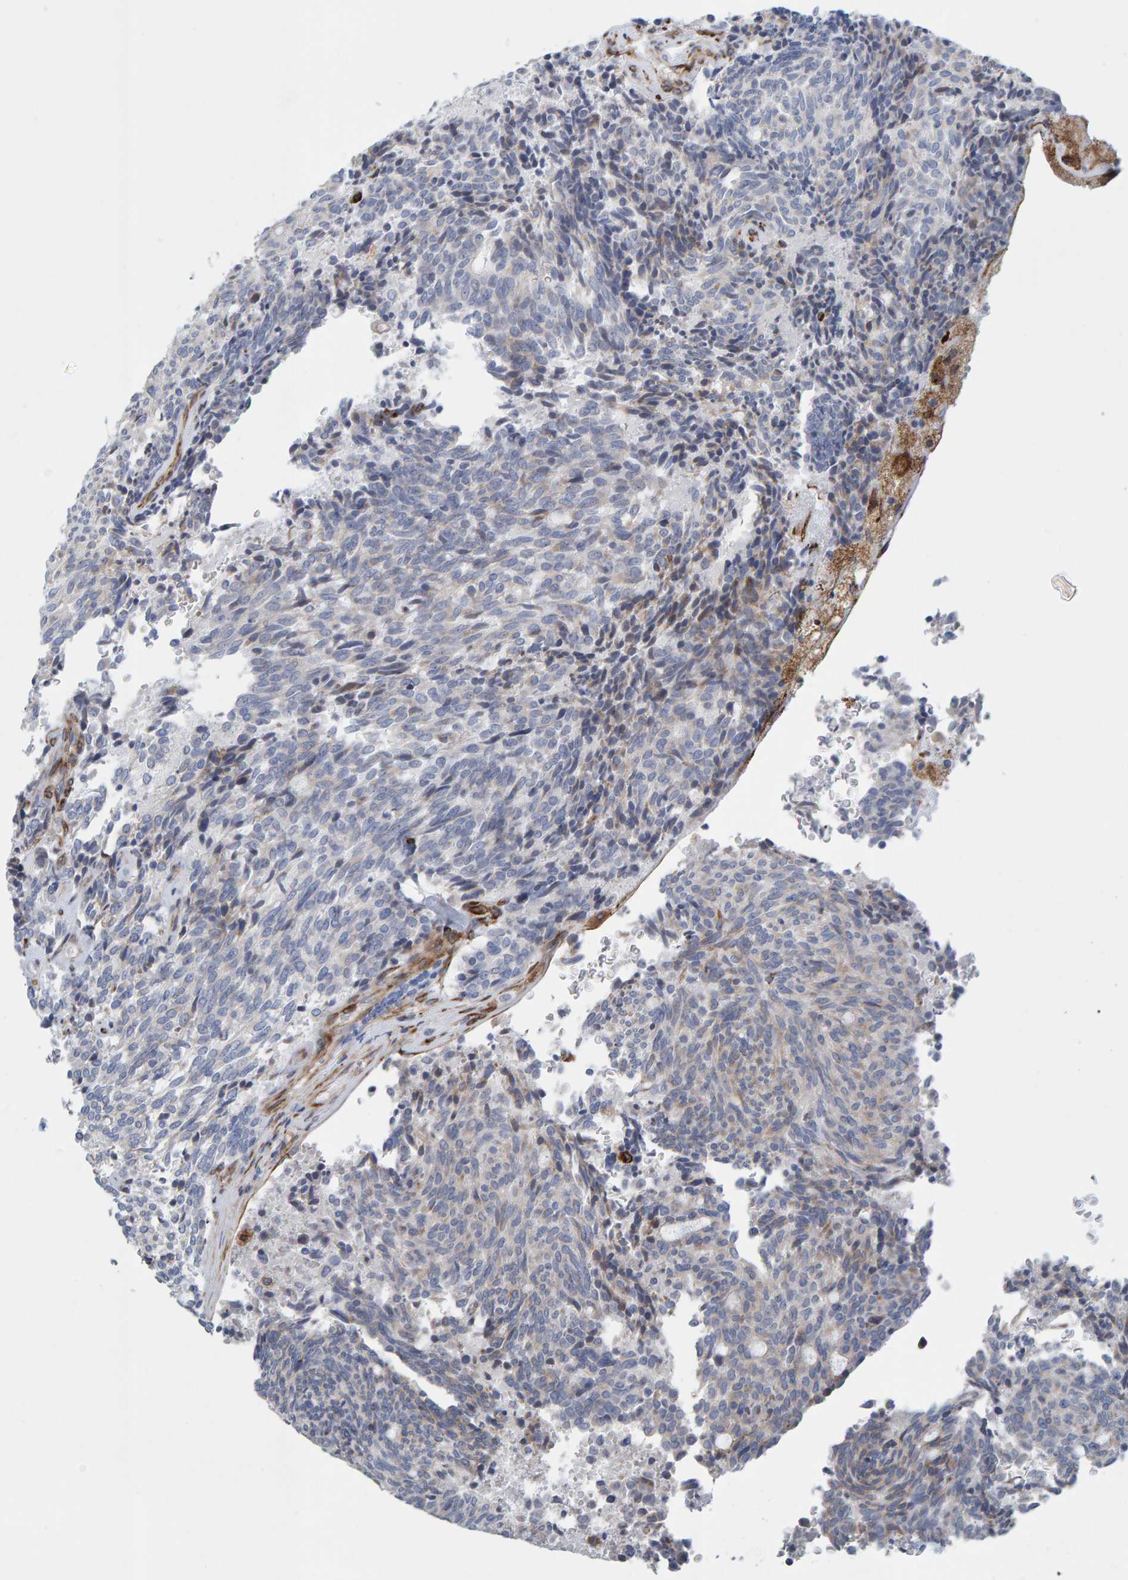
{"staining": {"intensity": "negative", "quantity": "none", "location": "none"}, "tissue": "carcinoid", "cell_type": "Tumor cells", "image_type": "cancer", "snomed": [{"axis": "morphology", "description": "Carcinoid, malignant, NOS"}, {"axis": "topography", "description": "Pancreas"}], "caption": "Immunohistochemistry of carcinoid reveals no positivity in tumor cells.", "gene": "MMP16", "patient": {"sex": "female", "age": 54}}